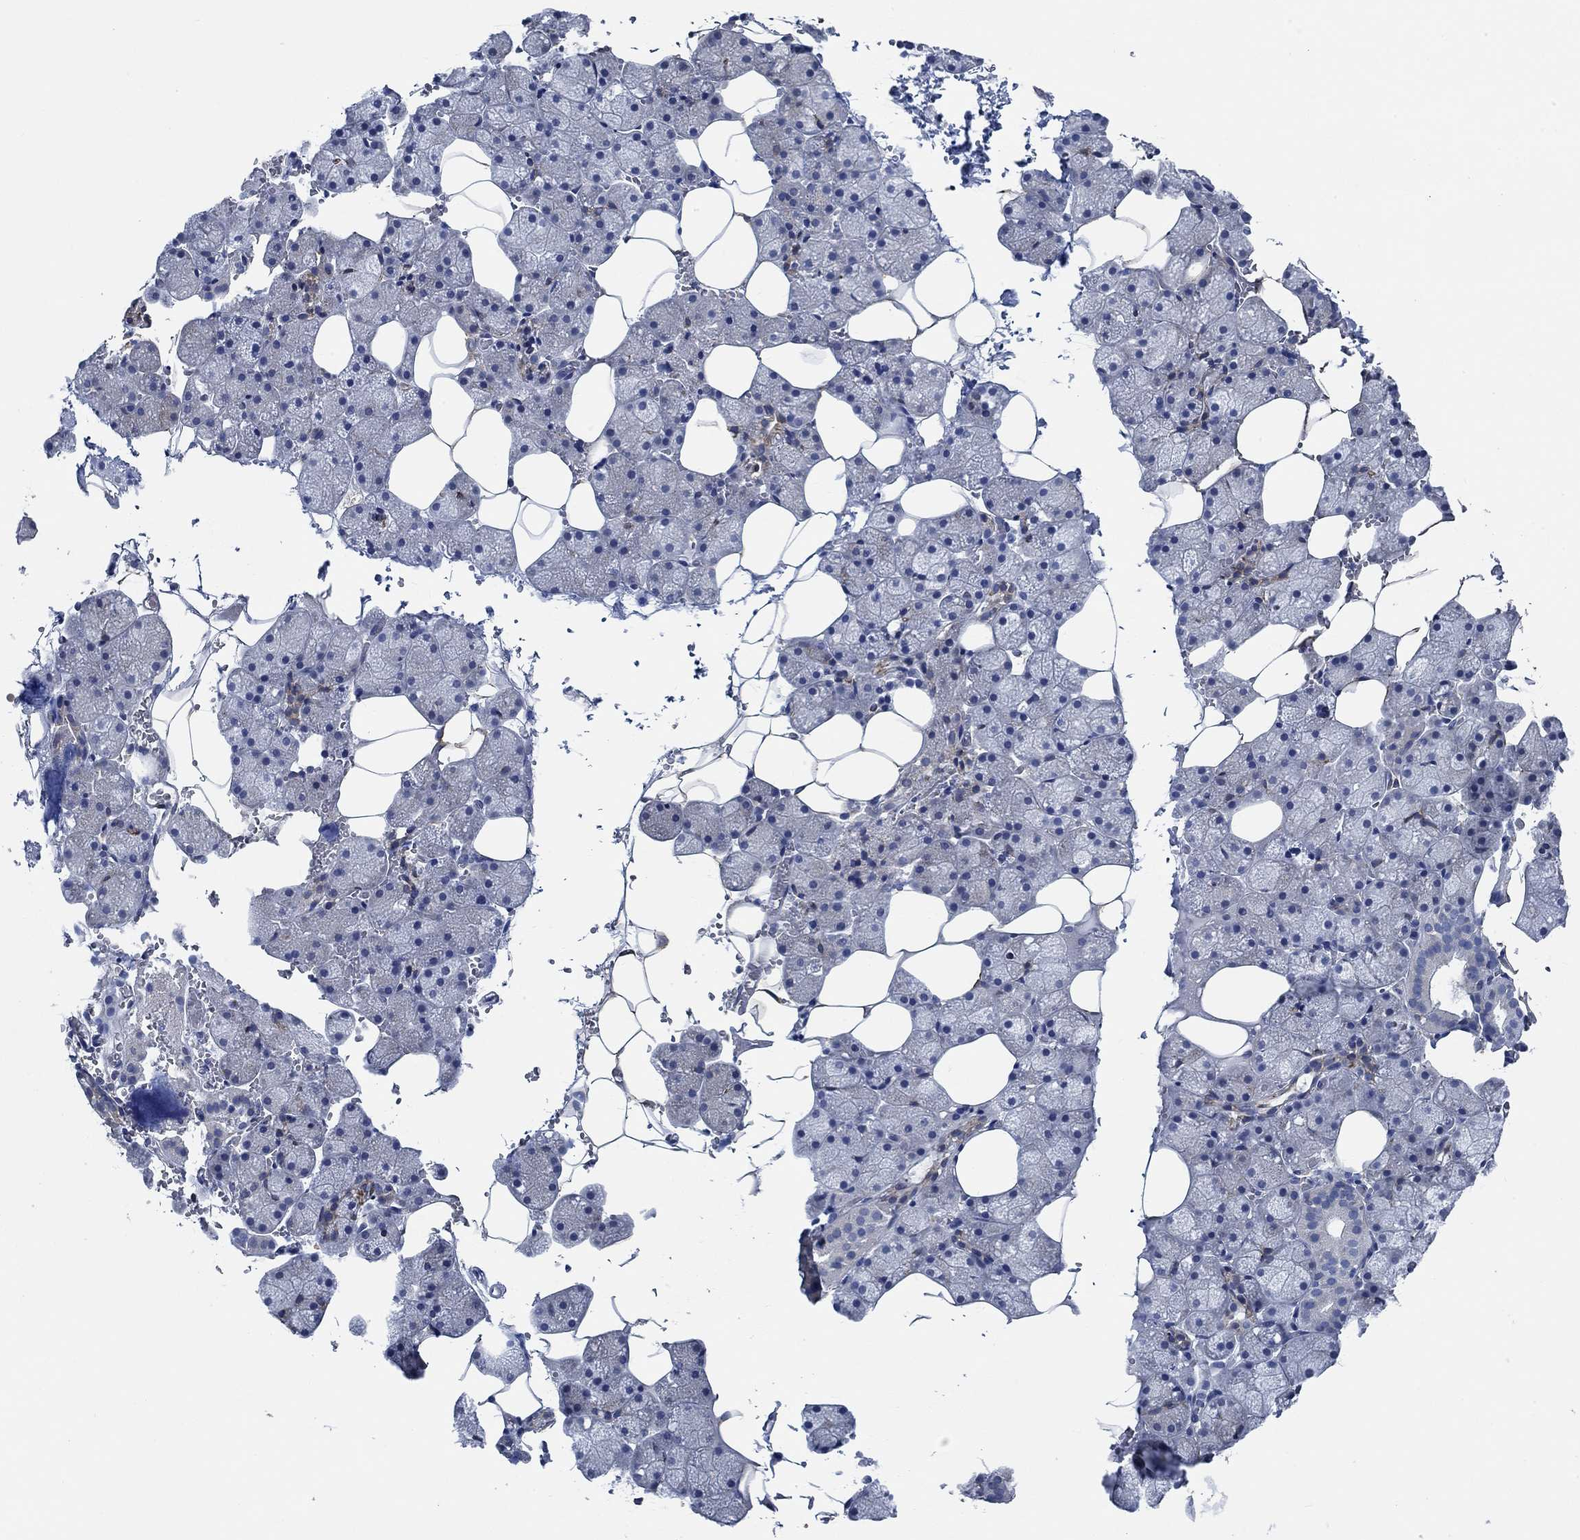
{"staining": {"intensity": "moderate", "quantity": "<25%", "location": "cytoplasmic/membranous"}, "tissue": "salivary gland", "cell_type": "Glandular cells", "image_type": "normal", "snomed": [{"axis": "morphology", "description": "Normal tissue, NOS"}, {"axis": "topography", "description": "Salivary gland"}], "caption": "This histopathology image demonstrates unremarkable salivary gland stained with immunohistochemistry to label a protein in brown. The cytoplasmic/membranous of glandular cells show moderate positivity for the protein. Nuclei are counter-stained blue.", "gene": "HECW2", "patient": {"sex": "male", "age": 38}}